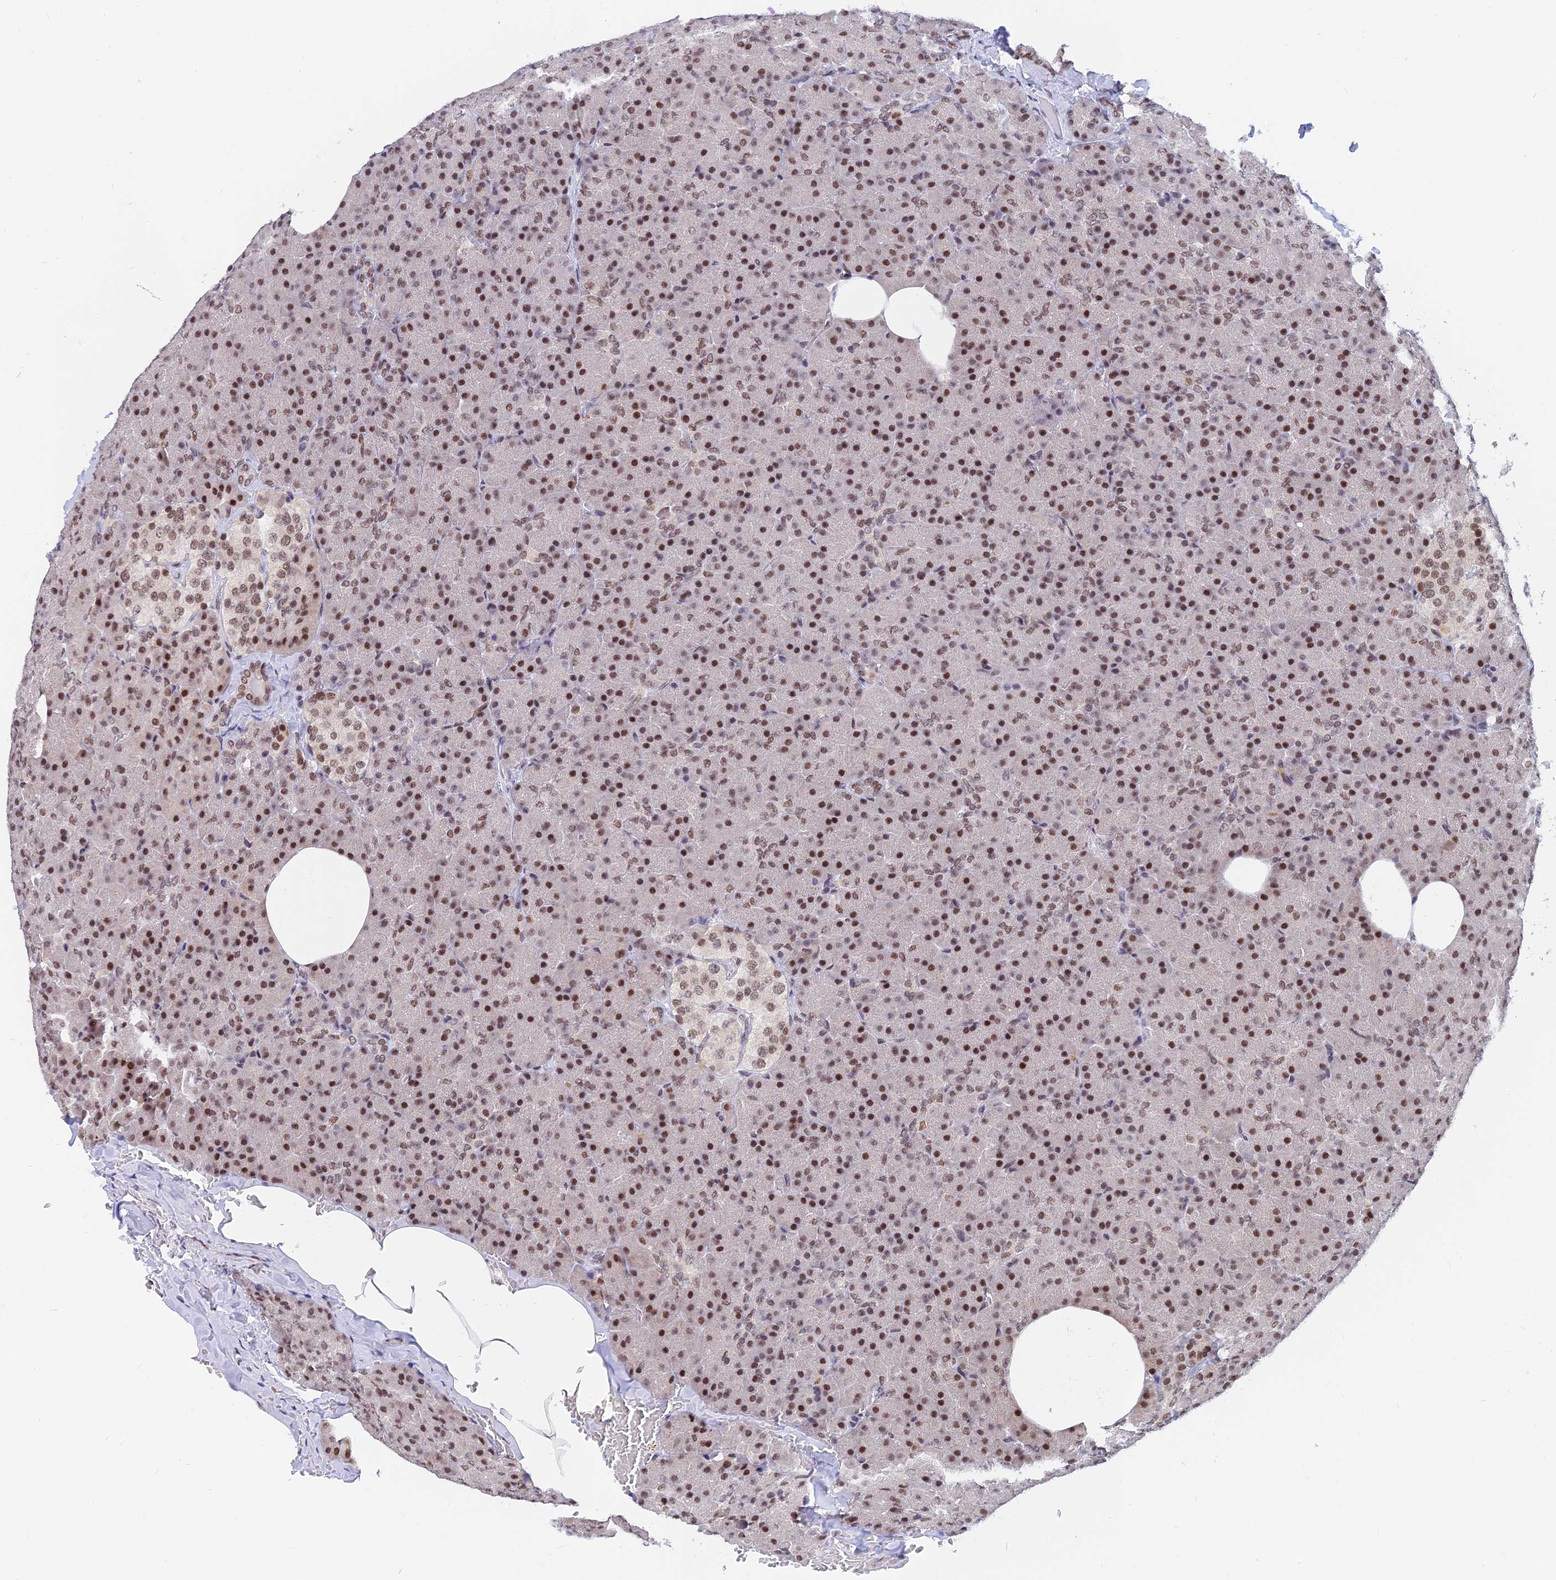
{"staining": {"intensity": "moderate", "quantity": ">75%", "location": "nuclear"}, "tissue": "pancreas", "cell_type": "Exocrine glandular cells", "image_type": "normal", "snomed": [{"axis": "morphology", "description": "Normal tissue, NOS"}, {"axis": "topography", "description": "Pancreas"}], "caption": "Moderate nuclear positivity is identified in about >75% of exocrine glandular cells in unremarkable pancreas. The protein is stained brown, and the nuclei are stained in blue (DAB (3,3'-diaminobenzidine) IHC with brightfield microscopy, high magnification).", "gene": "DPY30", "patient": {"sex": "female", "age": 35}}